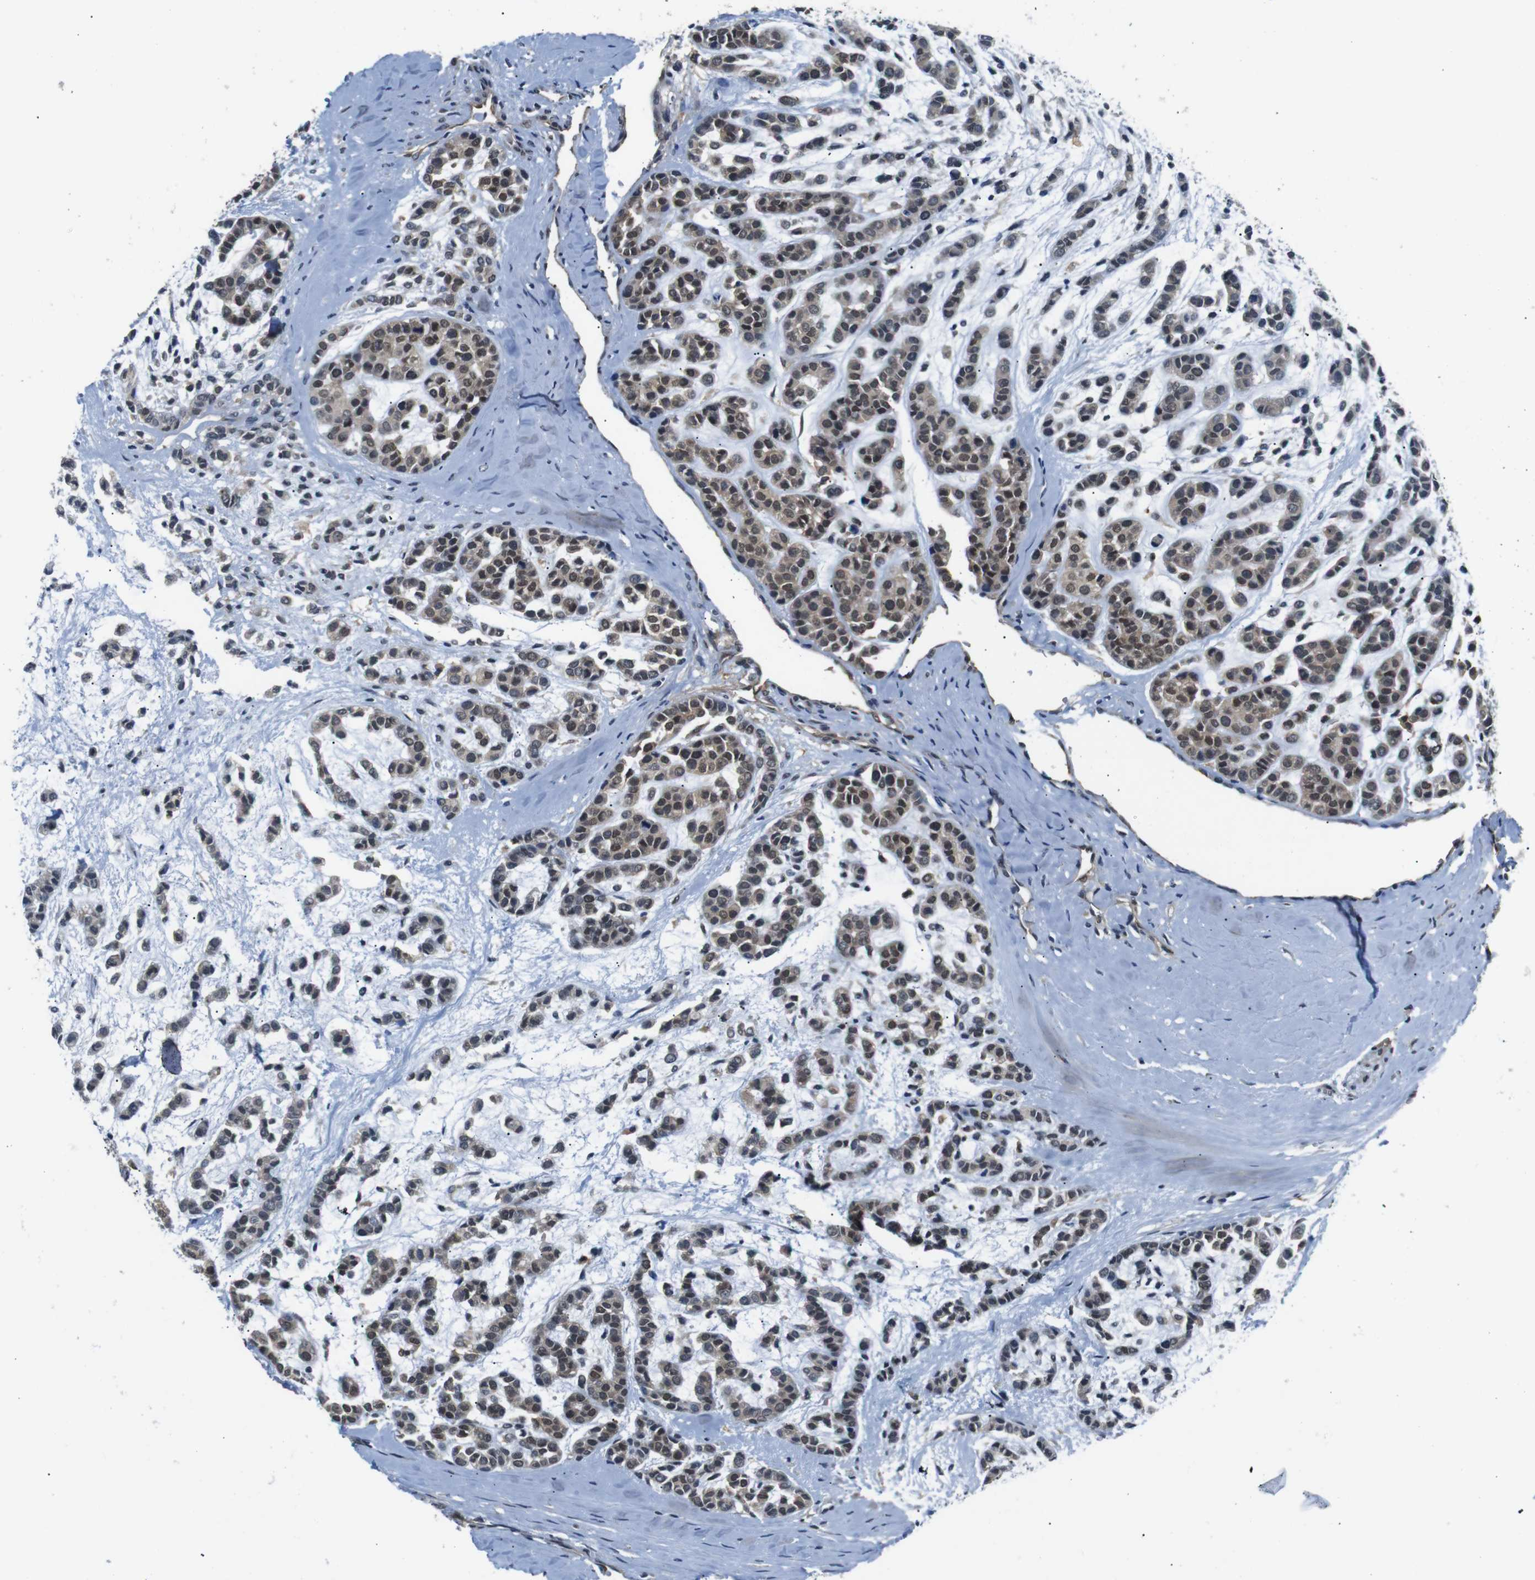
{"staining": {"intensity": "moderate", "quantity": ">75%", "location": "cytoplasmic/membranous,nuclear"}, "tissue": "head and neck cancer", "cell_type": "Tumor cells", "image_type": "cancer", "snomed": [{"axis": "morphology", "description": "Adenocarcinoma, NOS"}, {"axis": "morphology", "description": "Adenoma, NOS"}, {"axis": "topography", "description": "Head-Neck"}], "caption": "Immunohistochemistry image of human head and neck cancer stained for a protein (brown), which exhibits medium levels of moderate cytoplasmic/membranous and nuclear expression in approximately >75% of tumor cells.", "gene": "UBXN1", "patient": {"sex": "female", "age": 55}}